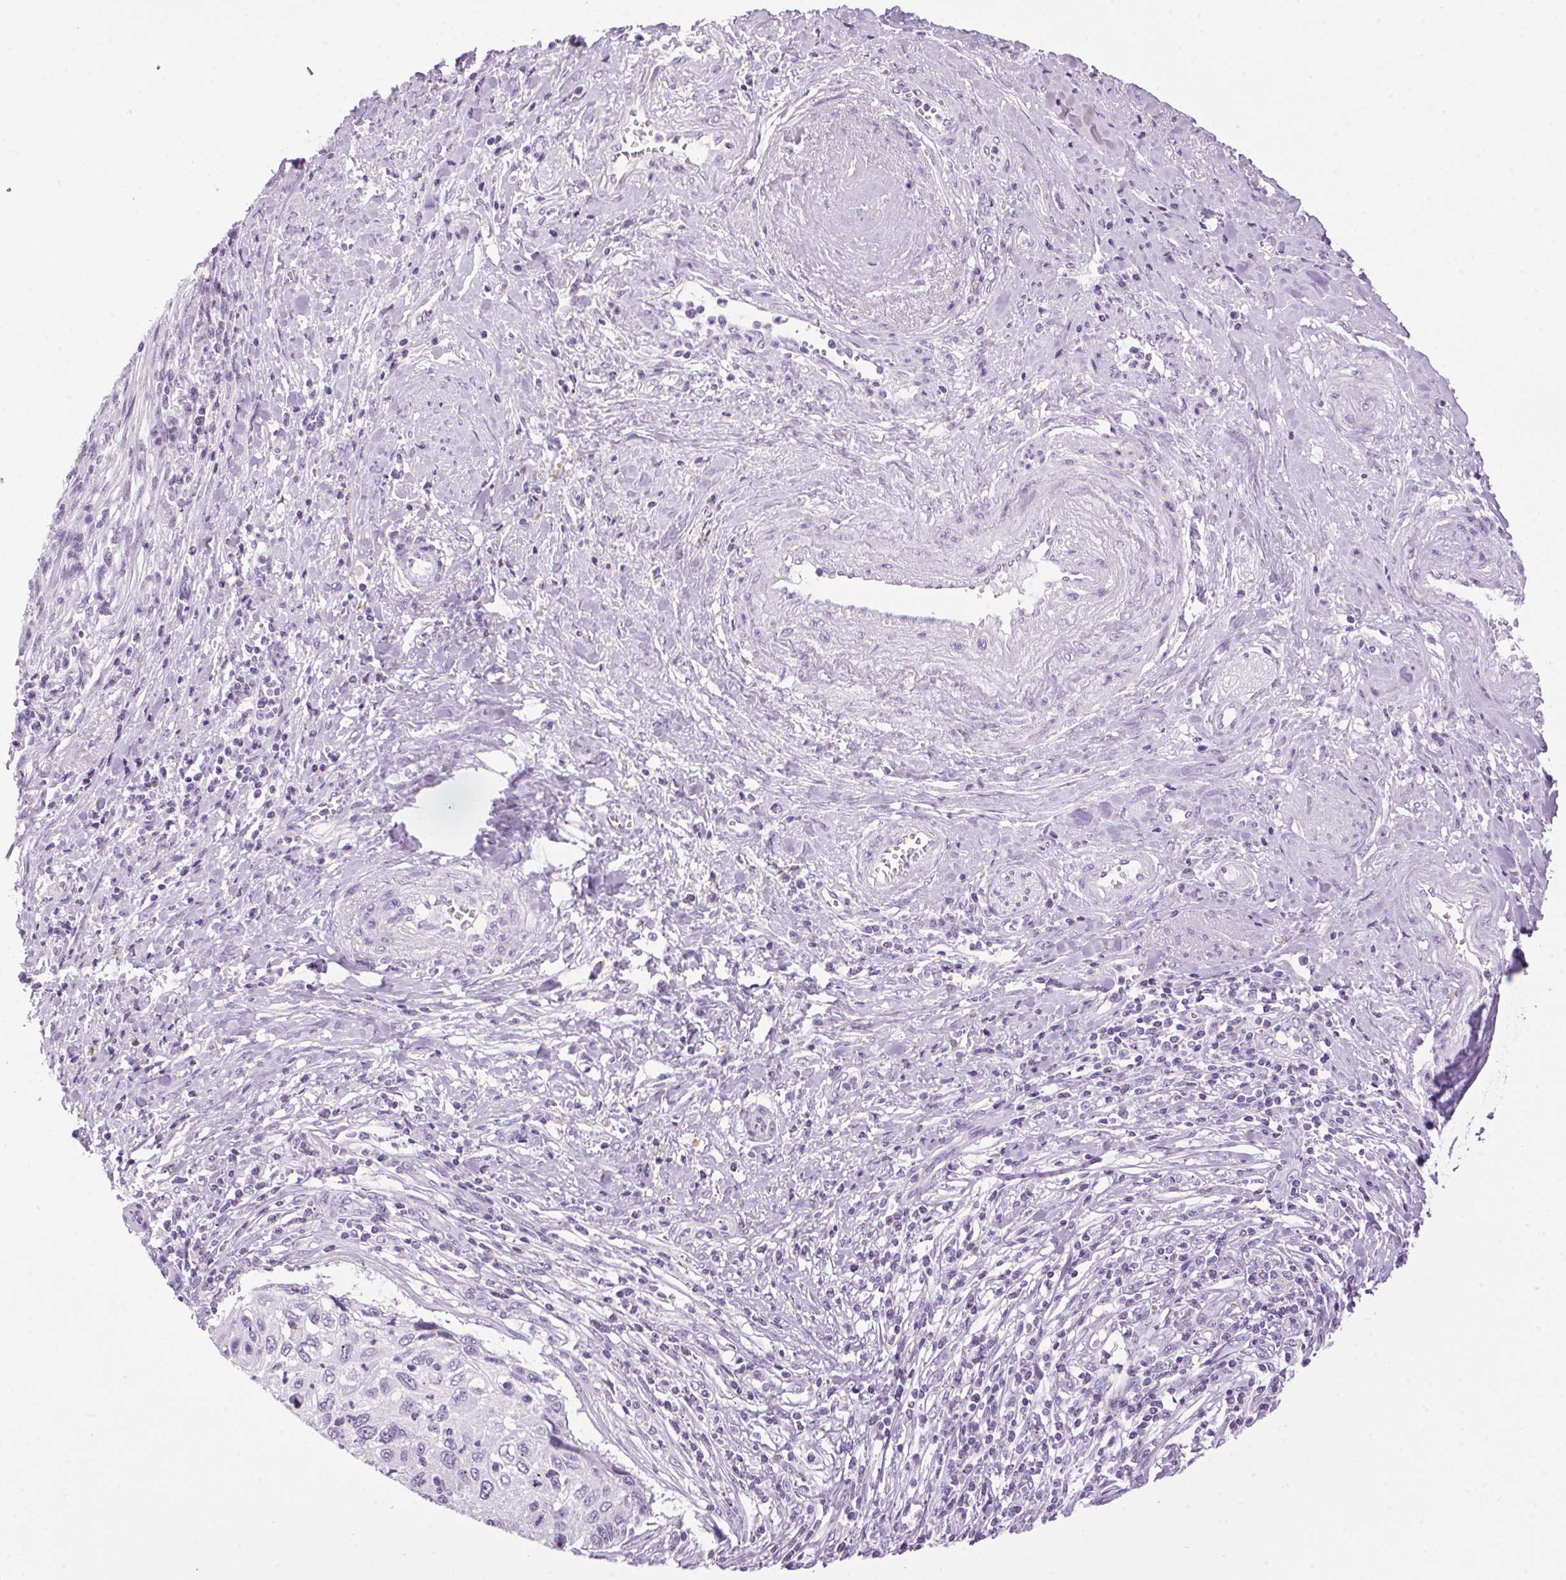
{"staining": {"intensity": "negative", "quantity": "none", "location": "none"}, "tissue": "cervical cancer", "cell_type": "Tumor cells", "image_type": "cancer", "snomed": [{"axis": "morphology", "description": "Squamous cell carcinoma, NOS"}, {"axis": "topography", "description": "Cervix"}], "caption": "Image shows no protein expression in tumor cells of squamous cell carcinoma (cervical) tissue.", "gene": "TMEM88B", "patient": {"sex": "female", "age": 70}}